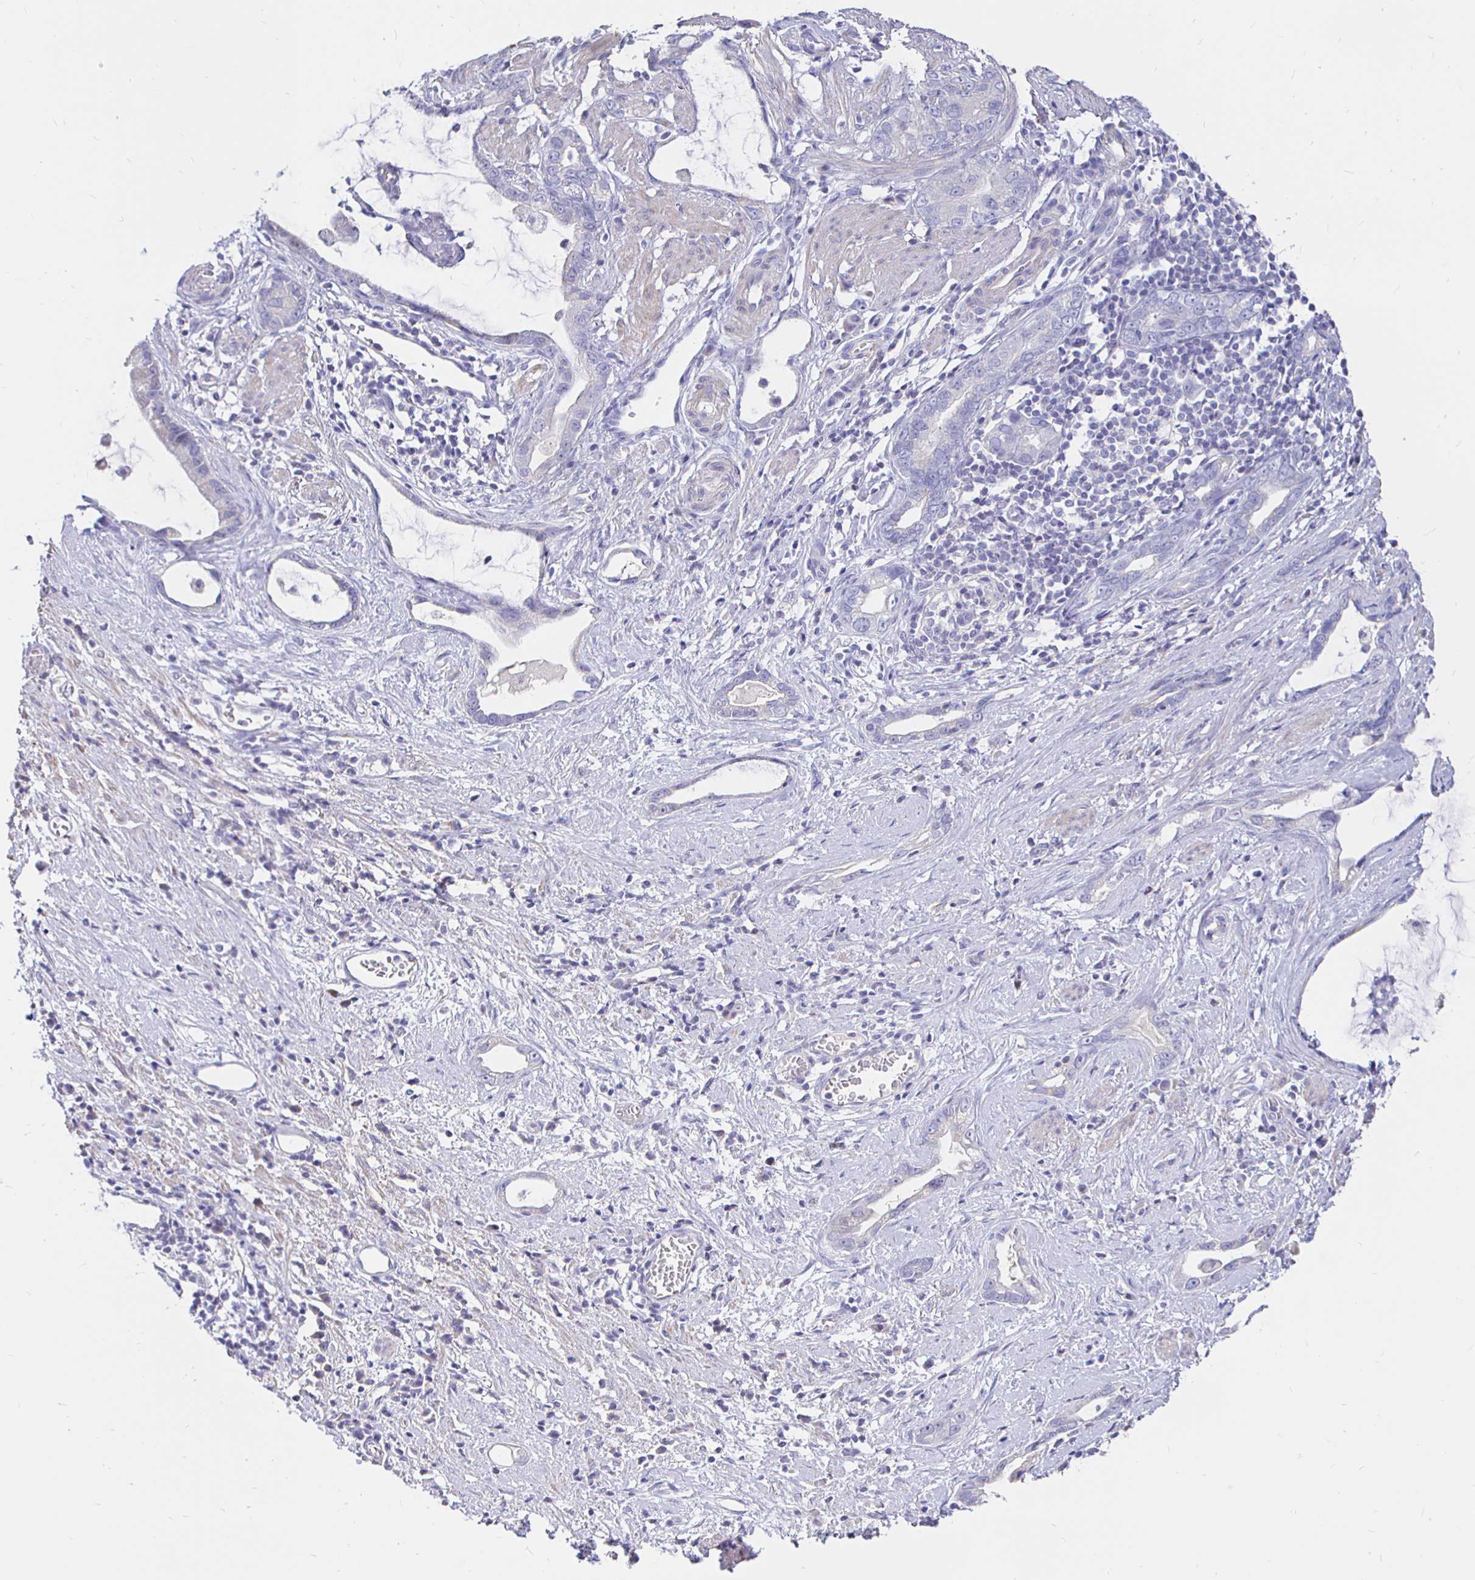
{"staining": {"intensity": "negative", "quantity": "none", "location": "none"}, "tissue": "stomach cancer", "cell_type": "Tumor cells", "image_type": "cancer", "snomed": [{"axis": "morphology", "description": "Adenocarcinoma, NOS"}, {"axis": "topography", "description": "Stomach"}], "caption": "IHC image of neoplastic tissue: stomach adenocarcinoma stained with DAB (3,3'-diaminobenzidine) shows no significant protein expression in tumor cells.", "gene": "NECAB1", "patient": {"sex": "male", "age": 55}}